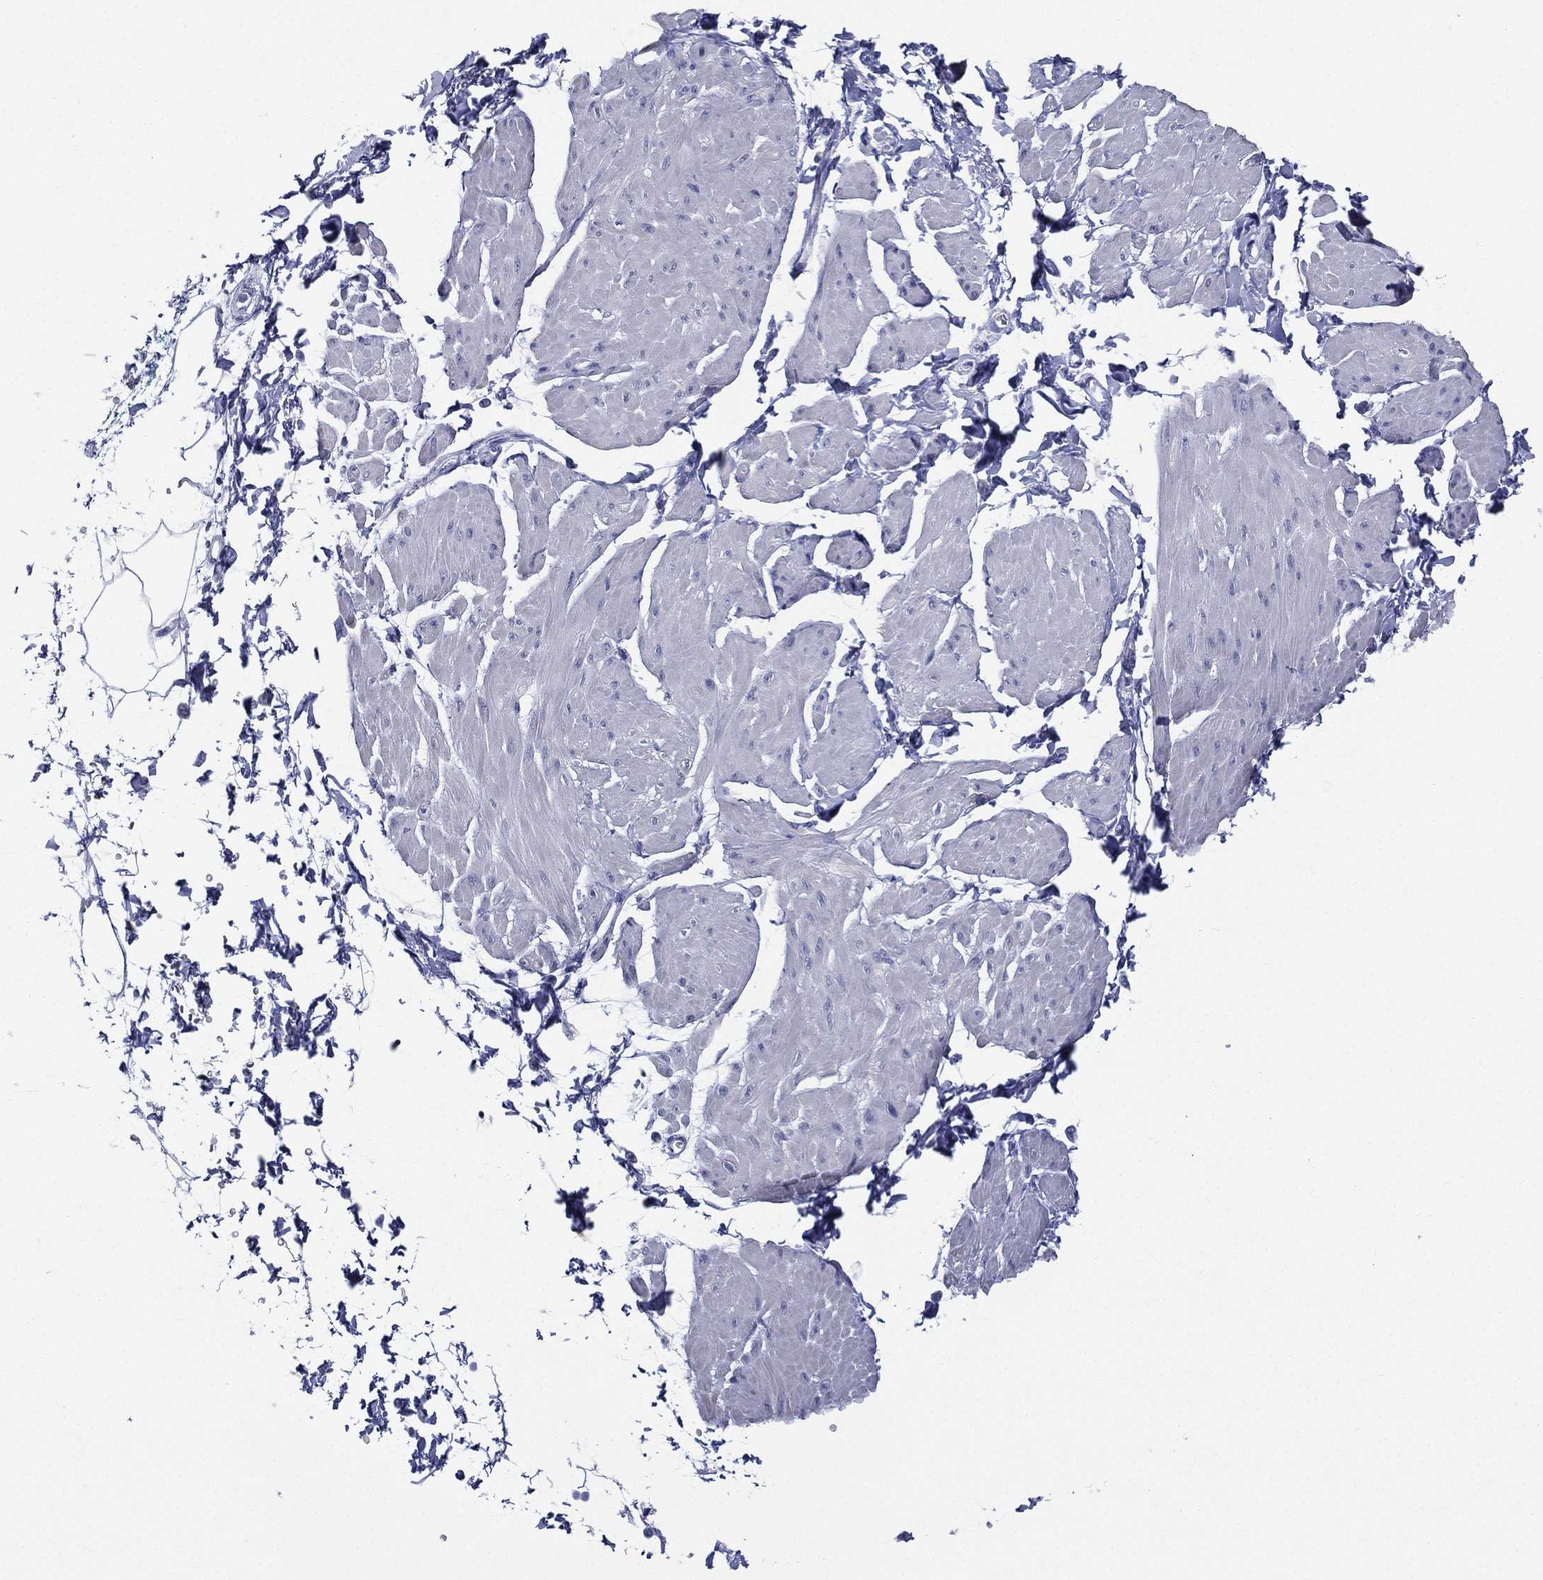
{"staining": {"intensity": "negative", "quantity": "none", "location": "none"}, "tissue": "smooth muscle", "cell_type": "Smooth muscle cells", "image_type": "normal", "snomed": [{"axis": "morphology", "description": "Normal tissue, NOS"}, {"axis": "topography", "description": "Adipose tissue"}, {"axis": "topography", "description": "Smooth muscle"}, {"axis": "topography", "description": "Peripheral nerve tissue"}], "caption": "Immunohistochemistry of normal human smooth muscle exhibits no expression in smooth muscle cells. Brightfield microscopy of immunohistochemistry stained with DAB (brown) and hematoxylin (blue), captured at high magnification.", "gene": "RSPH4A", "patient": {"sex": "male", "age": 83}}